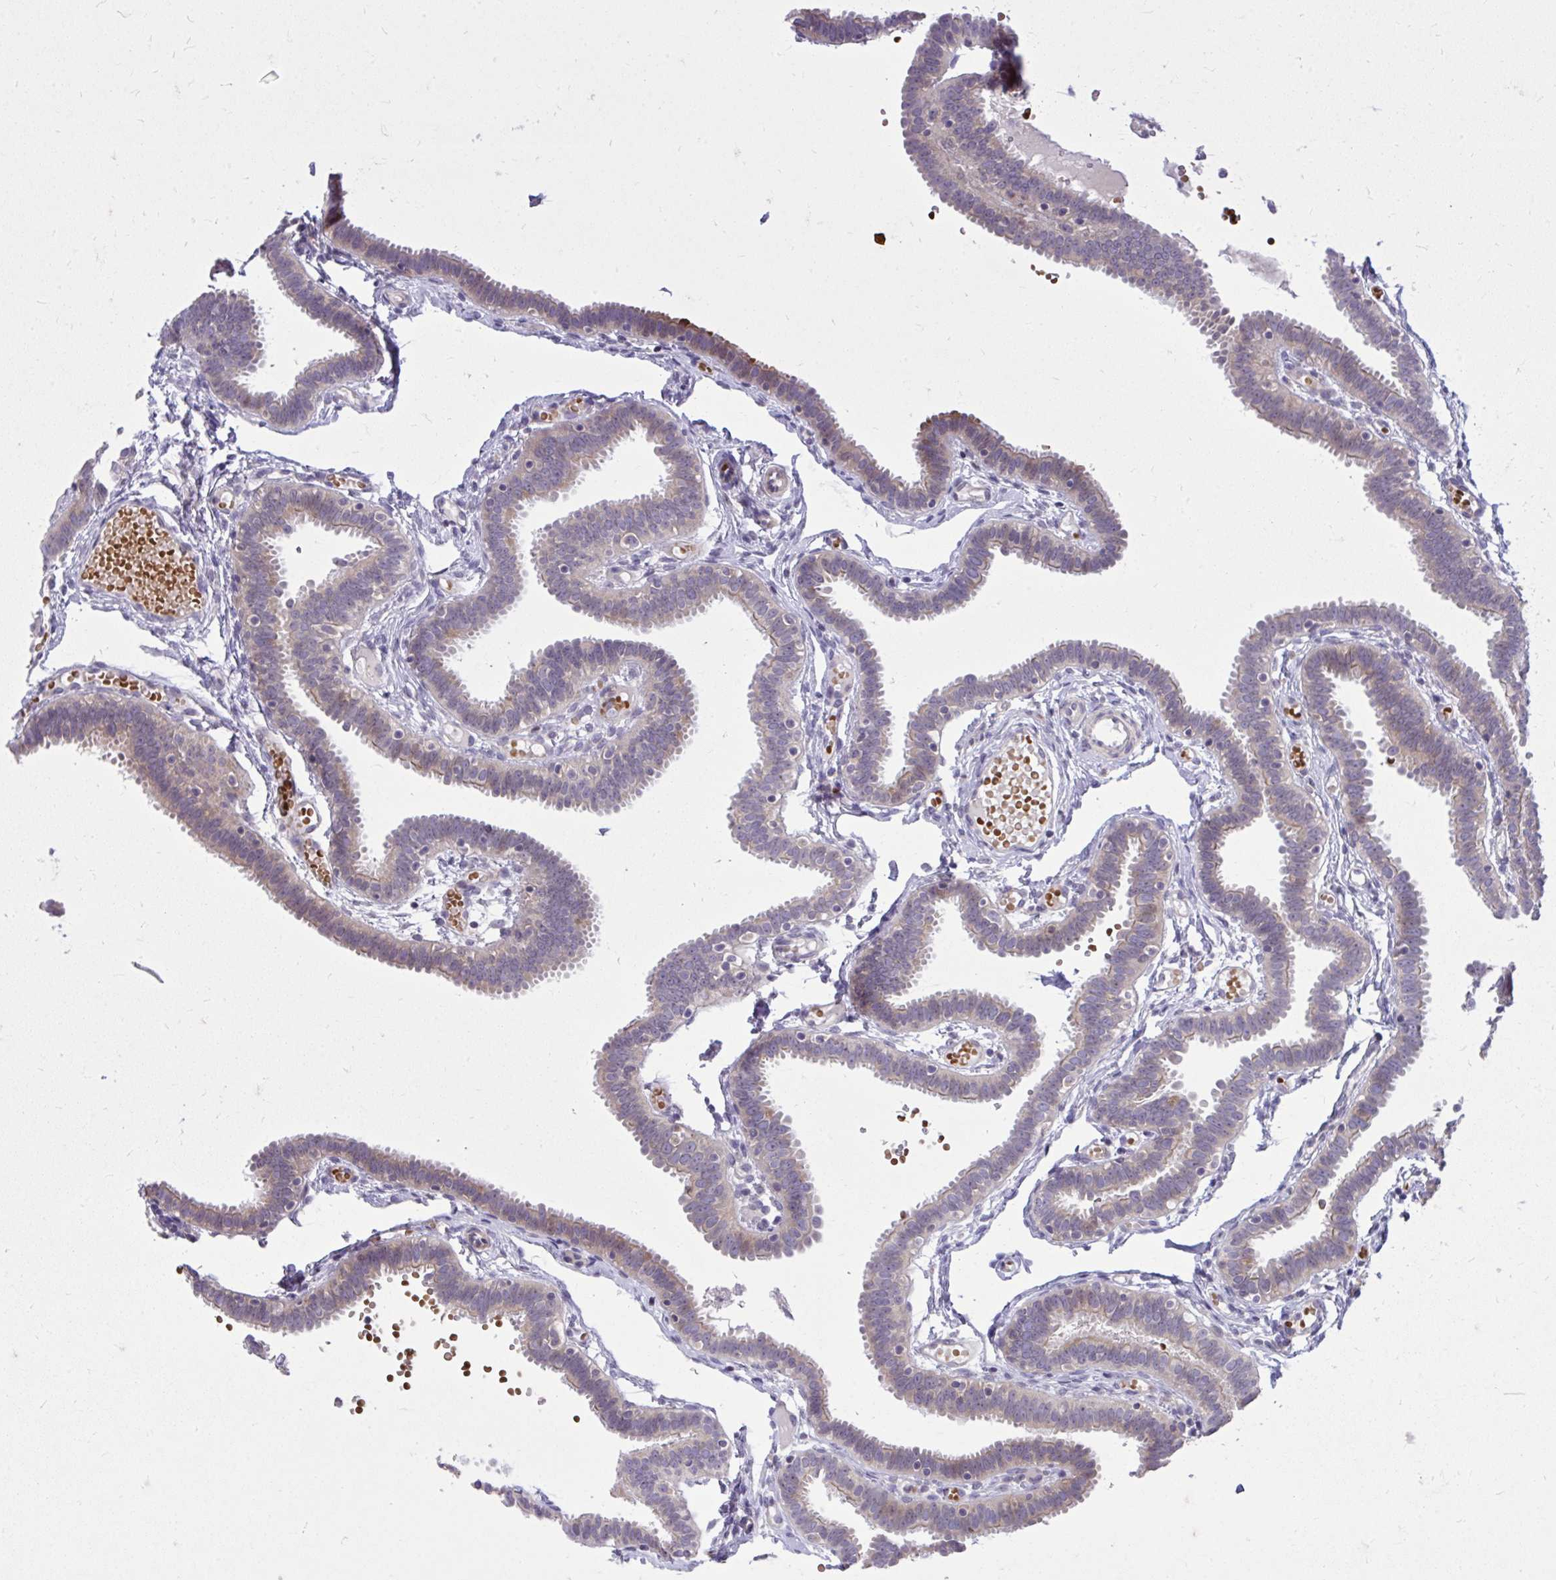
{"staining": {"intensity": "weak", "quantity": "25%-75%", "location": "cytoplasmic/membranous"}, "tissue": "fallopian tube", "cell_type": "Glandular cells", "image_type": "normal", "snomed": [{"axis": "morphology", "description": "Normal tissue, NOS"}, {"axis": "topography", "description": "Fallopian tube"}], "caption": "A brown stain labels weak cytoplasmic/membranous positivity of a protein in glandular cells of normal fallopian tube.", "gene": "DPY19L1", "patient": {"sex": "female", "age": 37}}